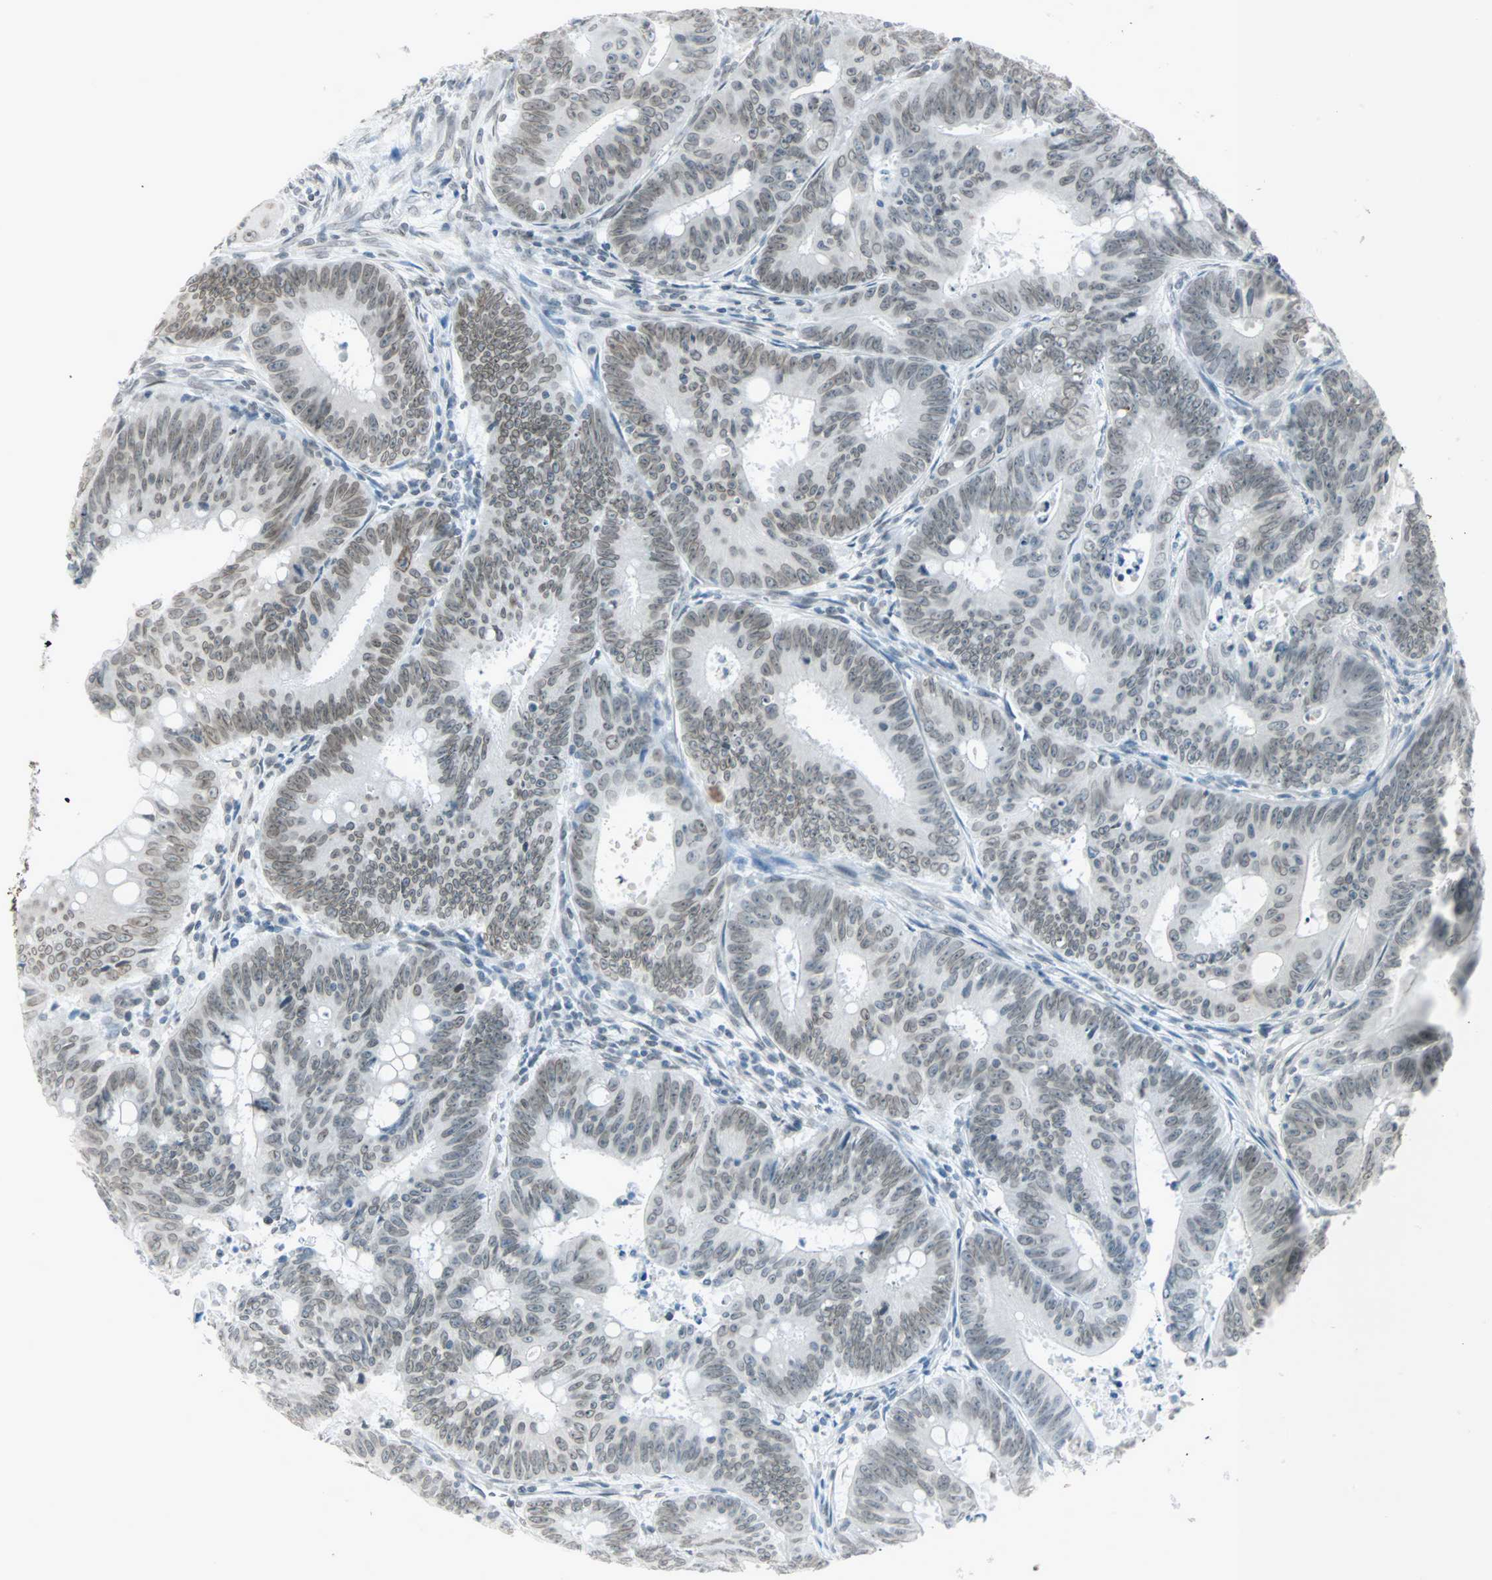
{"staining": {"intensity": "weak", "quantity": "25%-75%", "location": "cytoplasmic/membranous,nuclear"}, "tissue": "colorectal cancer", "cell_type": "Tumor cells", "image_type": "cancer", "snomed": [{"axis": "morphology", "description": "Adenocarcinoma, NOS"}, {"axis": "topography", "description": "Colon"}], "caption": "Approximately 25%-75% of tumor cells in human colorectal cancer show weak cytoplasmic/membranous and nuclear protein staining as visualized by brown immunohistochemical staining.", "gene": "BCAN", "patient": {"sex": "male", "age": 45}}